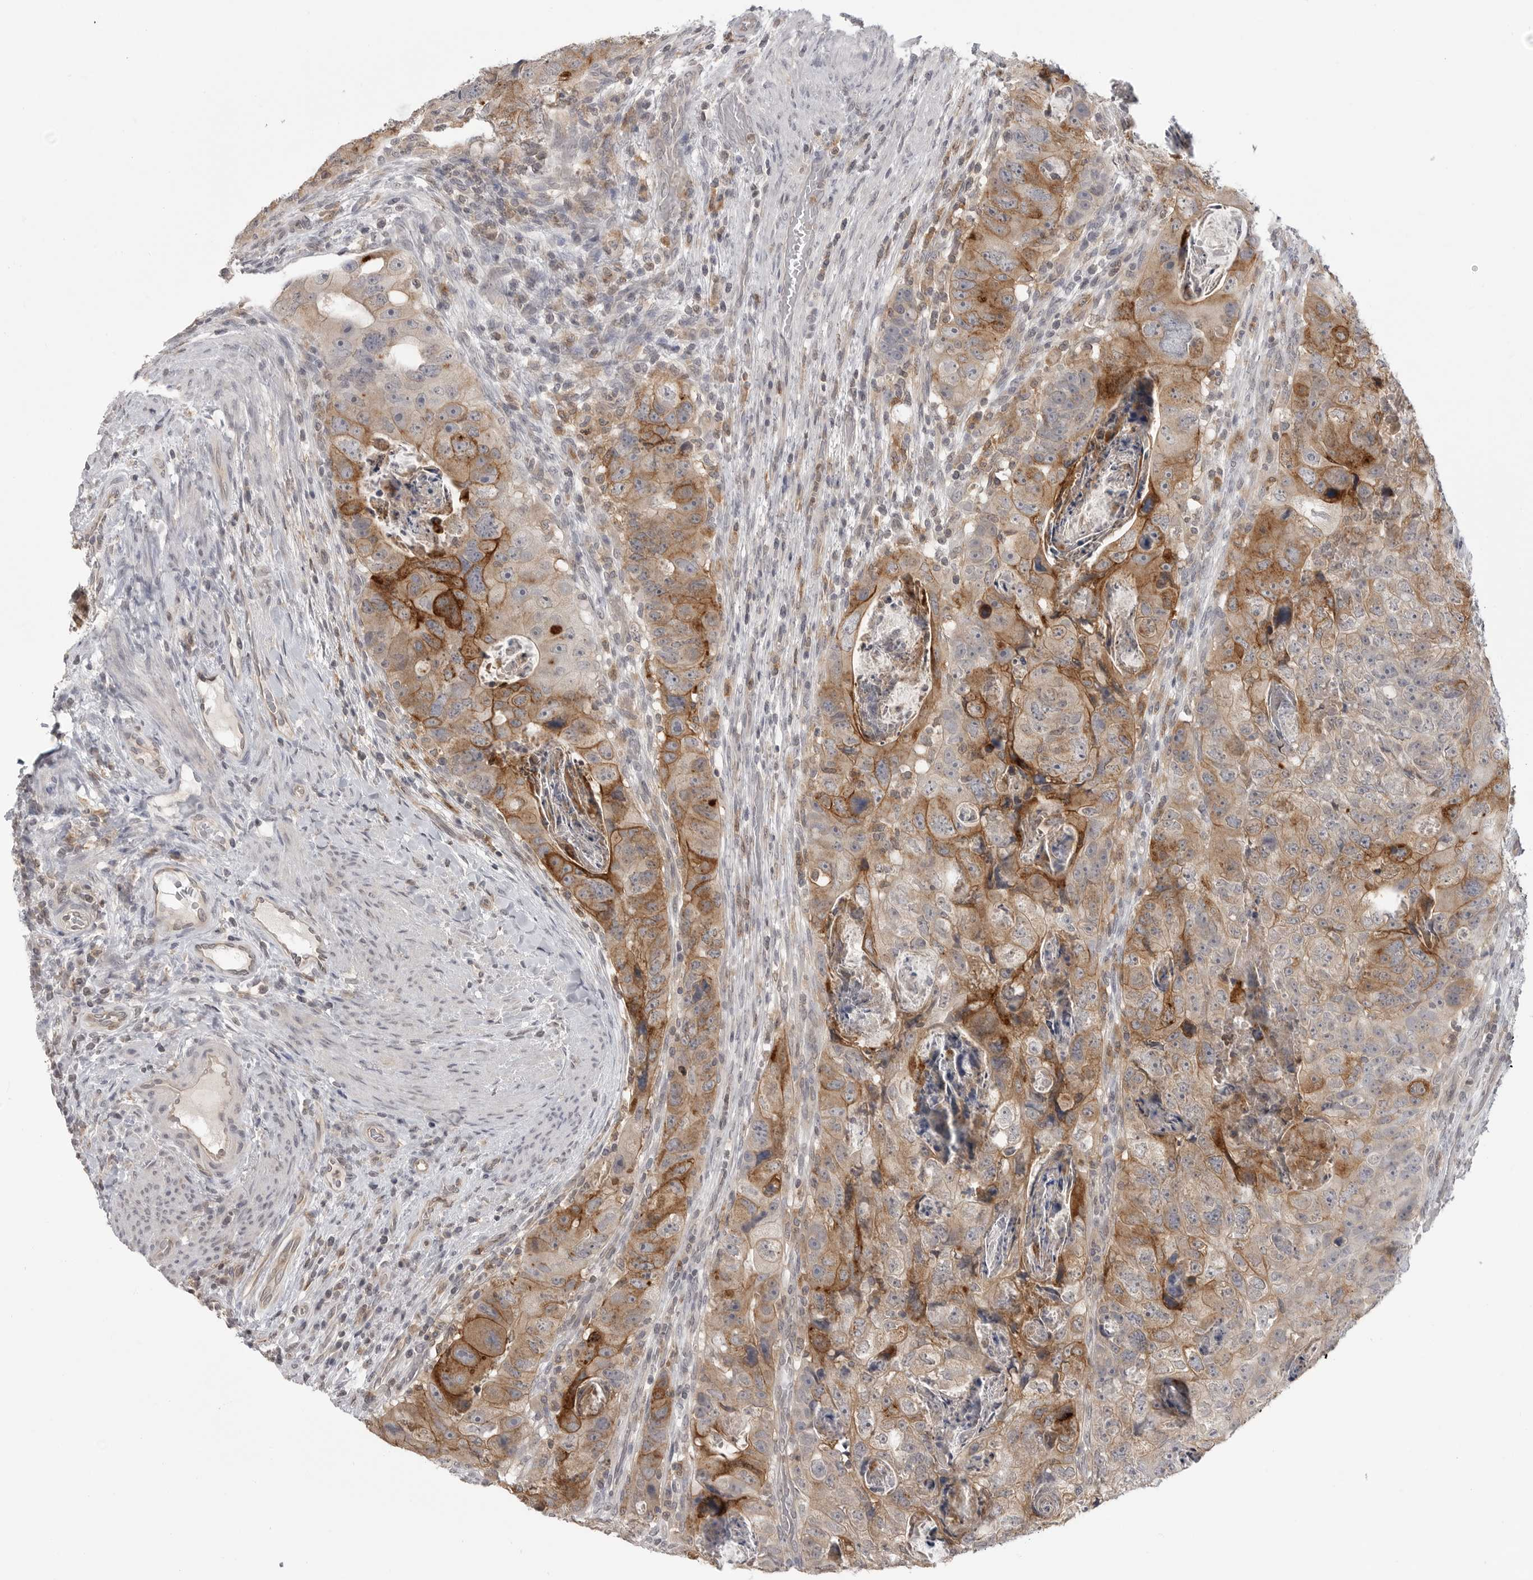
{"staining": {"intensity": "strong", "quantity": "25%-75%", "location": "cytoplasmic/membranous"}, "tissue": "colorectal cancer", "cell_type": "Tumor cells", "image_type": "cancer", "snomed": [{"axis": "morphology", "description": "Adenocarcinoma, NOS"}, {"axis": "topography", "description": "Rectum"}], "caption": "Adenocarcinoma (colorectal) was stained to show a protein in brown. There is high levels of strong cytoplasmic/membranous positivity in about 25%-75% of tumor cells.", "gene": "IFNGR1", "patient": {"sex": "male", "age": 59}}